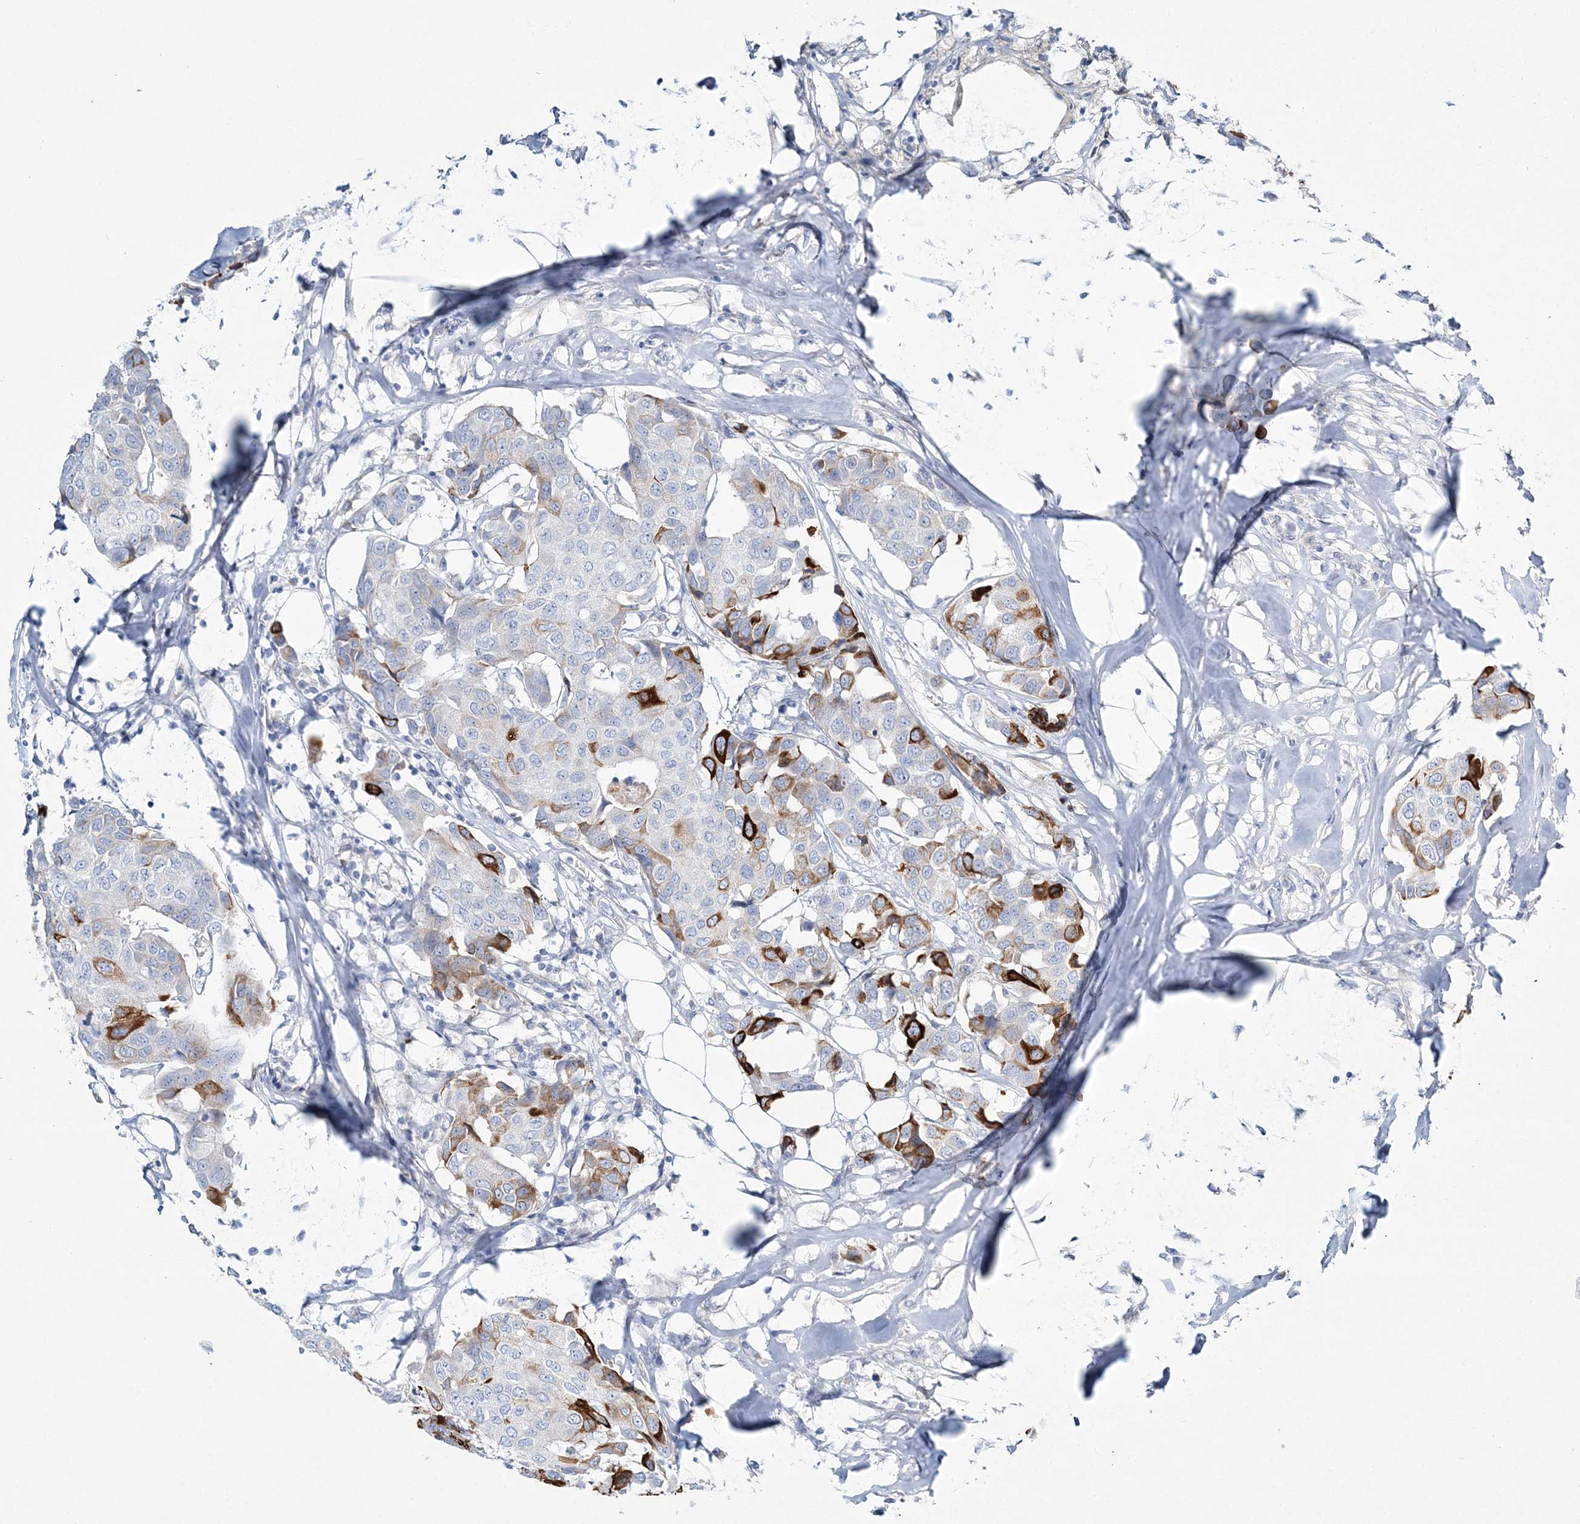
{"staining": {"intensity": "strong", "quantity": "<25%", "location": "cytoplasmic/membranous"}, "tissue": "breast cancer", "cell_type": "Tumor cells", "image_type": "cancer", "snomed": [{"axis": "morphology", "description": "Duct carcinoma"}, {"axis": "topography", "description": "Breast"}], "caption": "An immunohistochemistry micrograph of neoplastic tissue is shown. Protein staining in brown highlights strong cytoplasmic/membranous positivity in intraductal carcinoma (breast) within tumor cells.", "gene": "ADGRL1", "patient": {"sex": "female", "age": 80}}